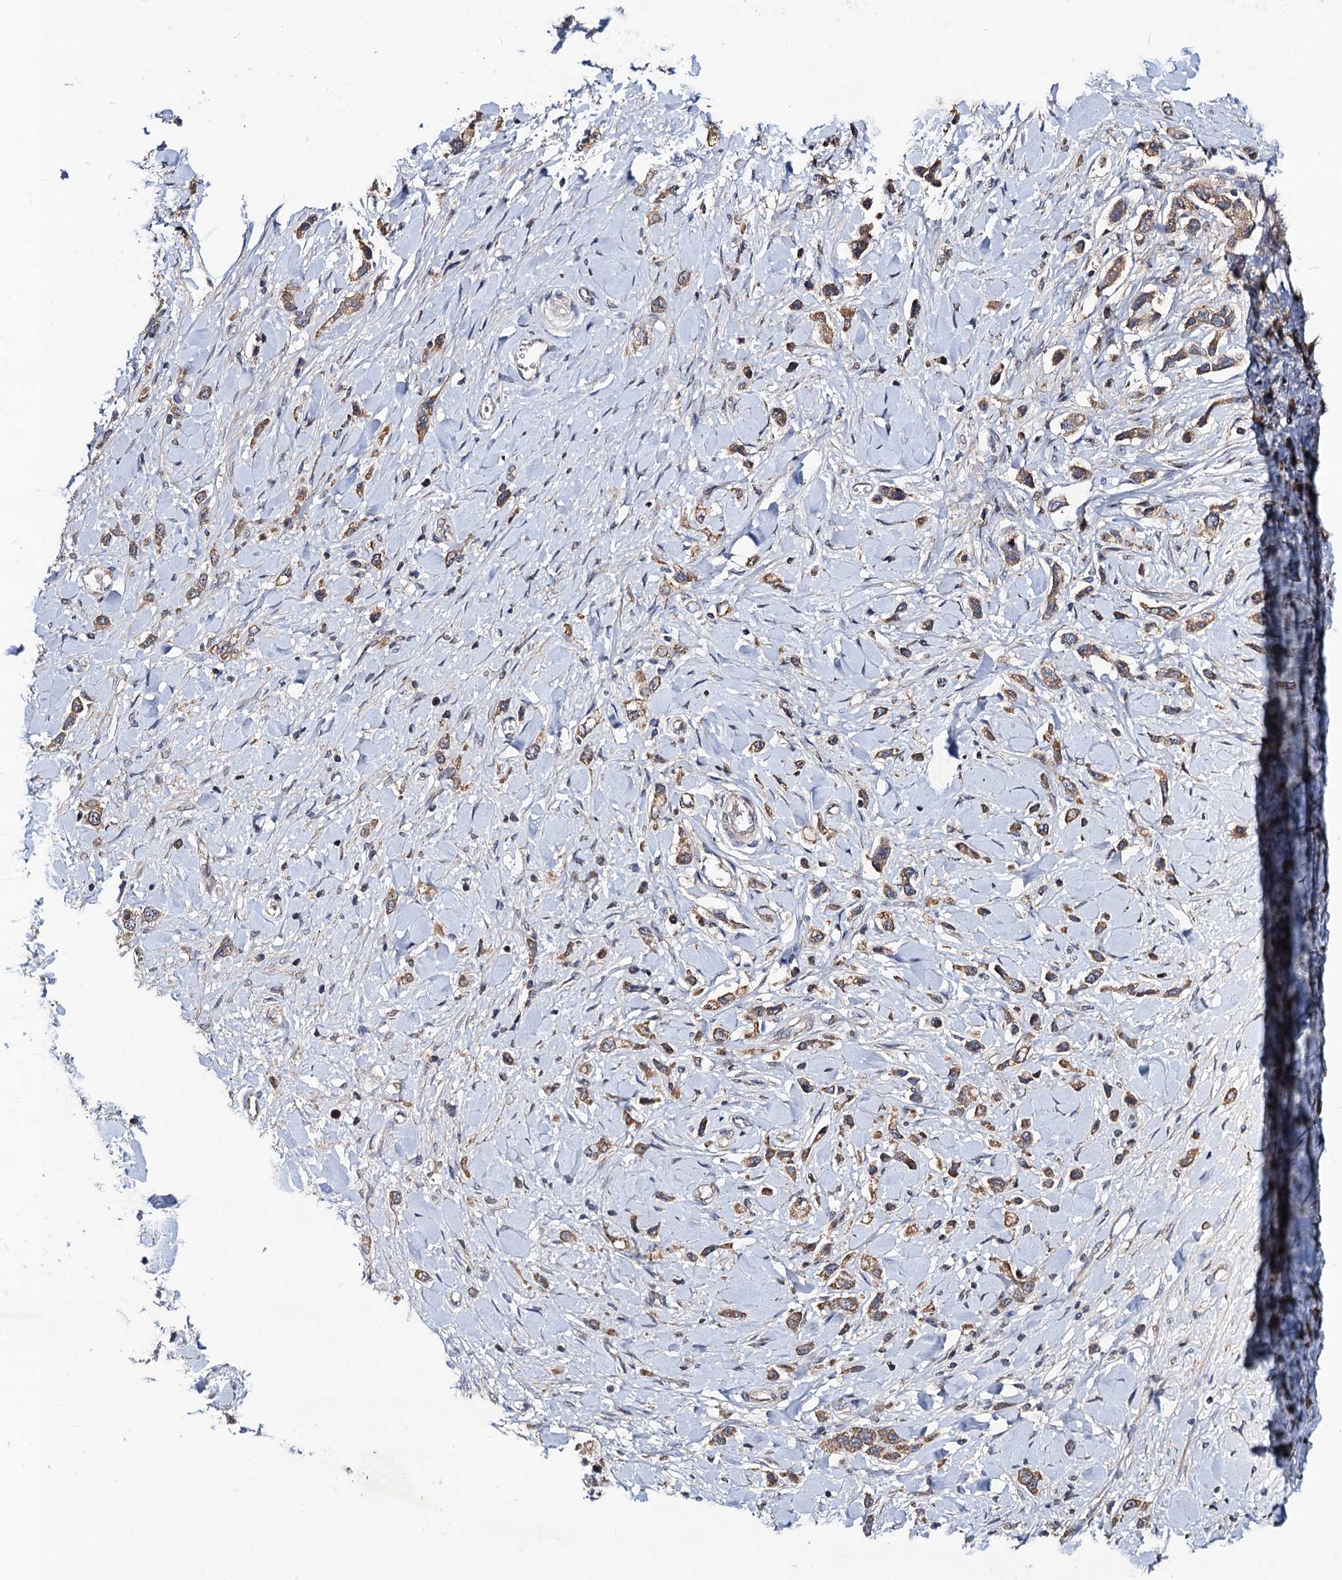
{"staining": {"intensity": "moderate", "quantity": ">75%", "location": "cytoplasmic/membranous"}, "tissue": "stomach cancer", "cell_type": "Tumor cells", "image_type": "cancer", "snomed": [{"axis": "morphology", "description": "Normal tissue, NOS"}, {"axis": "morphology", "description": "Adenocarcinoma, NOS"}, {"axis": "topography", "description": "Stomach, upper"}, {"axis": "topography", "description": "Stomach"}], "caption": "Immunohistochemical staining of stomach cancer displays medium levels of moderate cytoplasmic/membranous protein expression in approximately >75% of tumor cells.", "gene": "VPS37D", "patient": {"sex": "female", "age": 65}}